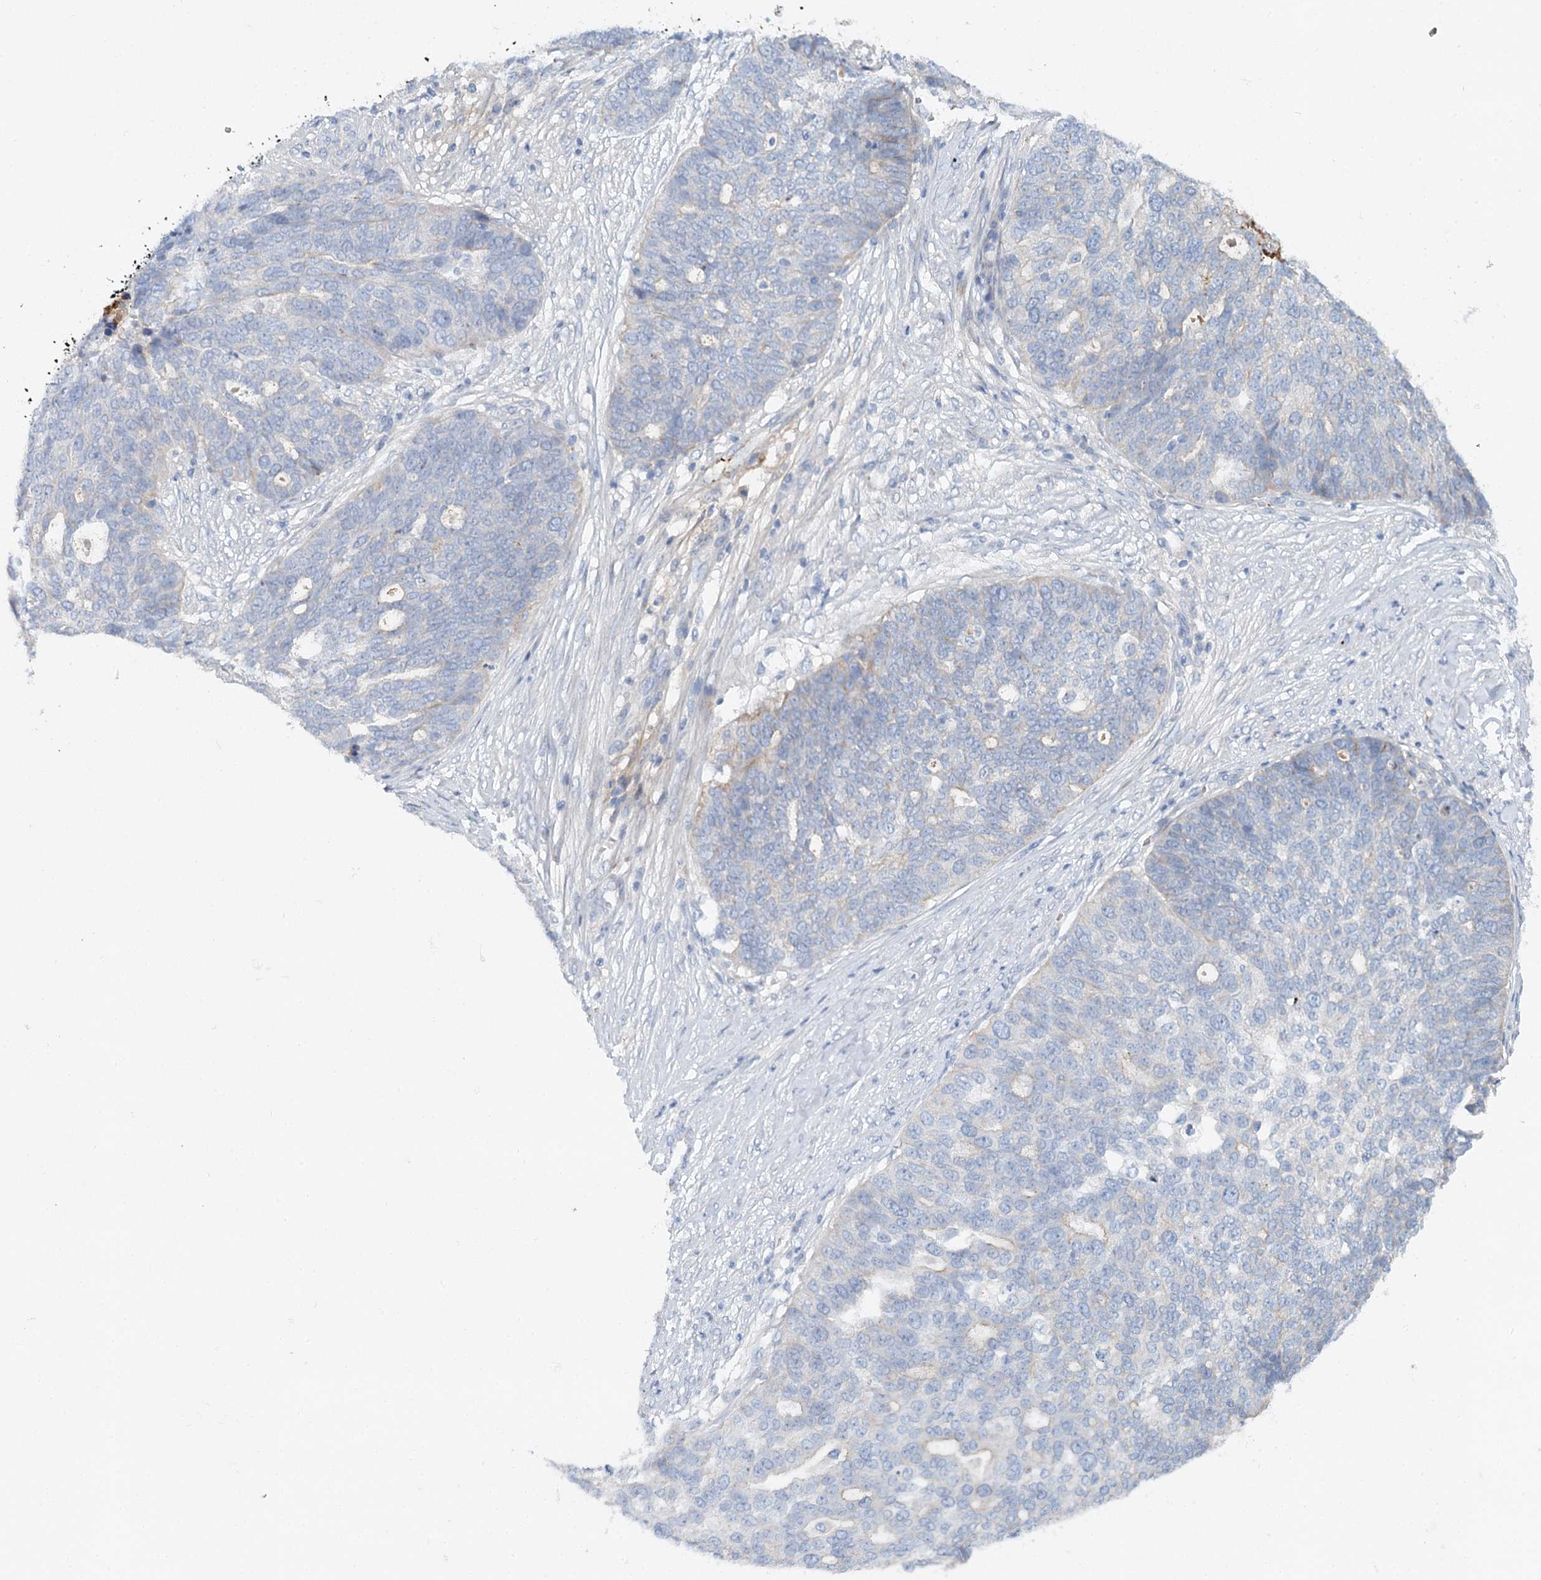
{"staining": {"intensity": "negative", "quantity": "none", "location": "none"}, "tissue": "ovarian cancer", "cell_type": "Tumor cells", "image_type": "cancer", "snomed": [{"axis": "morphology", "description": "Cystadenocarcinoma, serous, NOS"}, {"axis": "topography", "description": "Ovary"}], "caption": "High power microscopy micrograph of an IHC micrograph of ovarian serous cystadenocarcinoma, revealing no significant expression in tumor cells. (Brightfield microscopy of DAB IHC at high magnification).", "gene": "ALKBH8", "patient": {"sex": "female", "age": 59}}